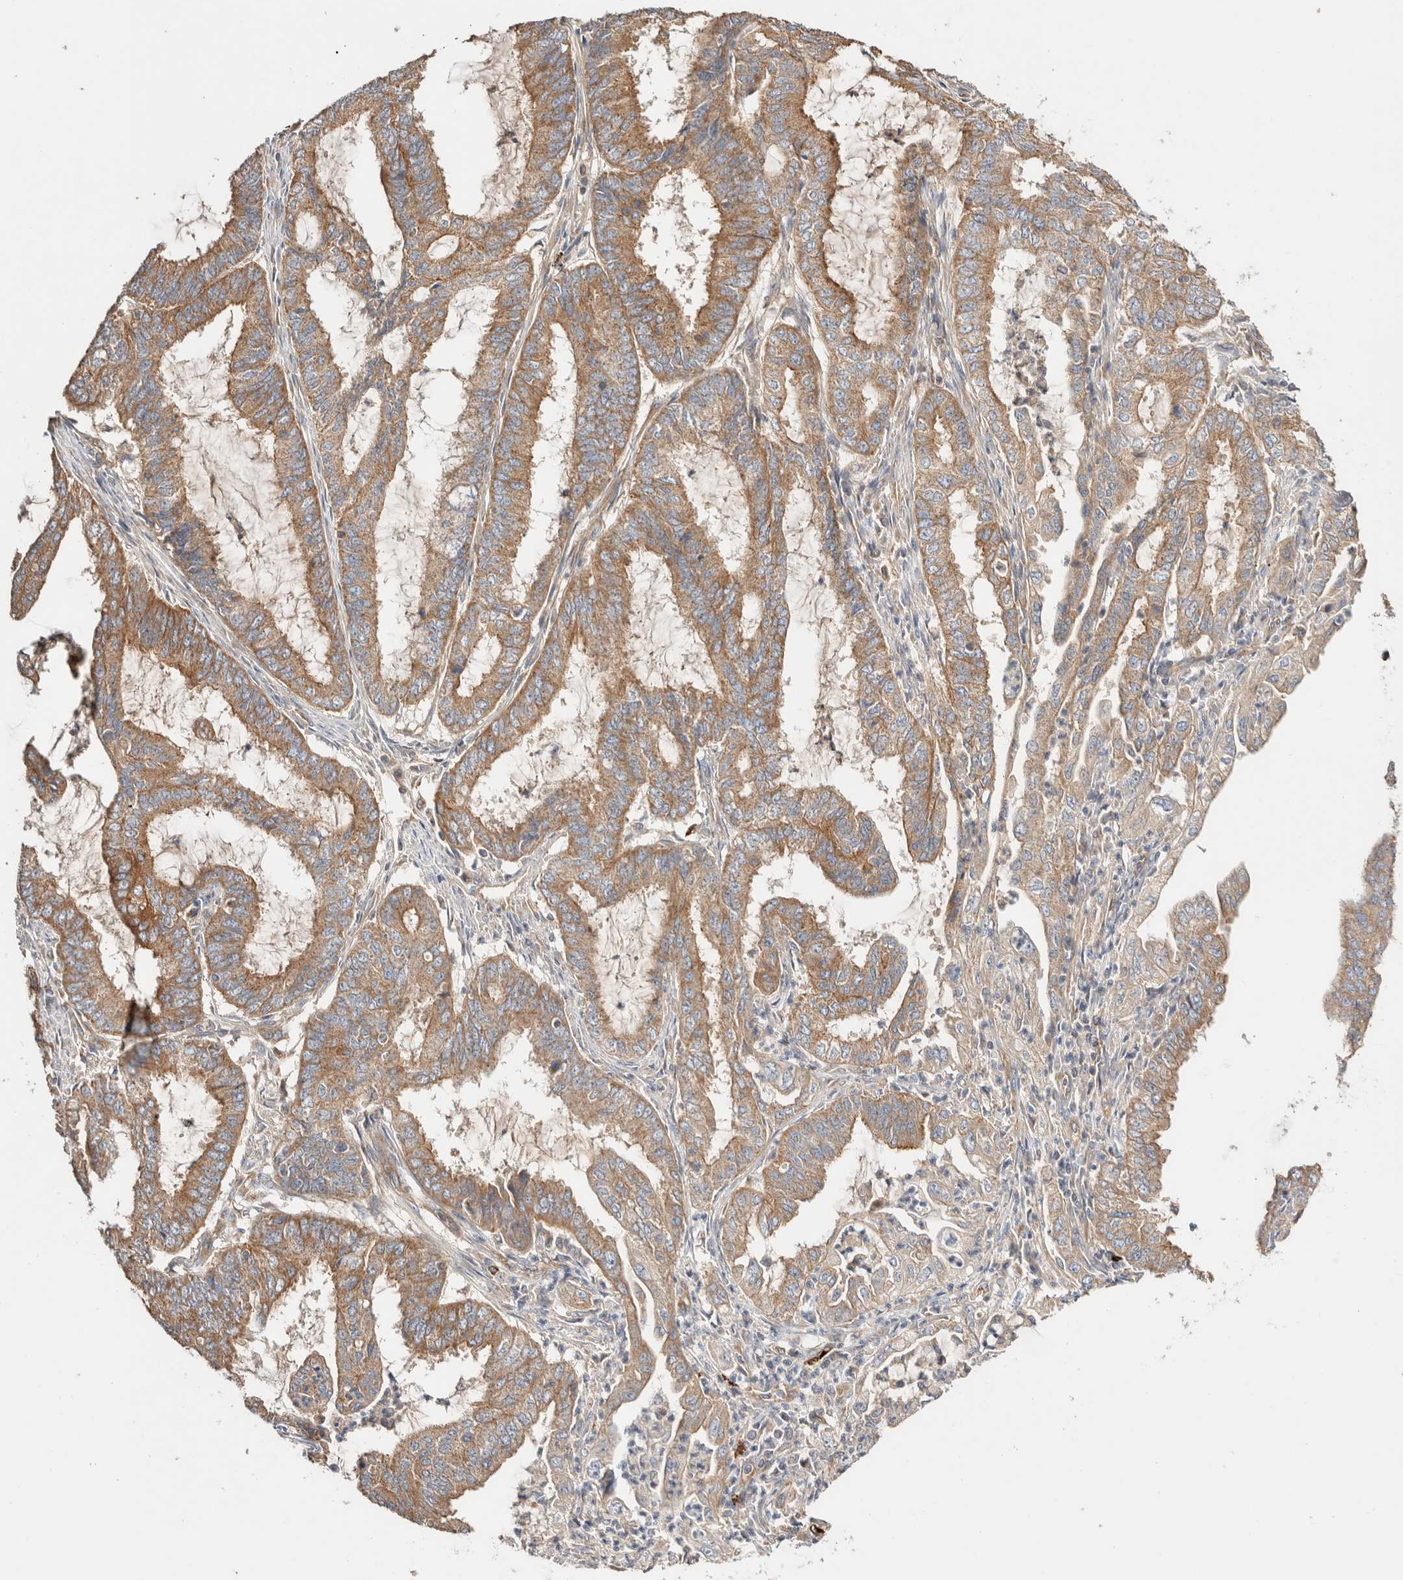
{"staining": {"intensity": "moderate", "quantity": ">75%", "location": "cytoplasmic/membranous"}, "tissue": "endometrial cancer", "cell_type": "Tumor cells", "image_type": "cancer", "snomed": [{"axis": "morphology", "description": "Adenocarcinoma, NOS"}, {"axis": "topography", "description": "Endometrium"}], "caption": "About >75% of tumor cells in human adenocarcinoma (endometrial) demonstrate moderate cytoplasmic/membranous protein positivity as visualized by brown immunohistochemical staining.", "gene": "B3GNTL1", "patient": {"sex": "female", "age": 51}}